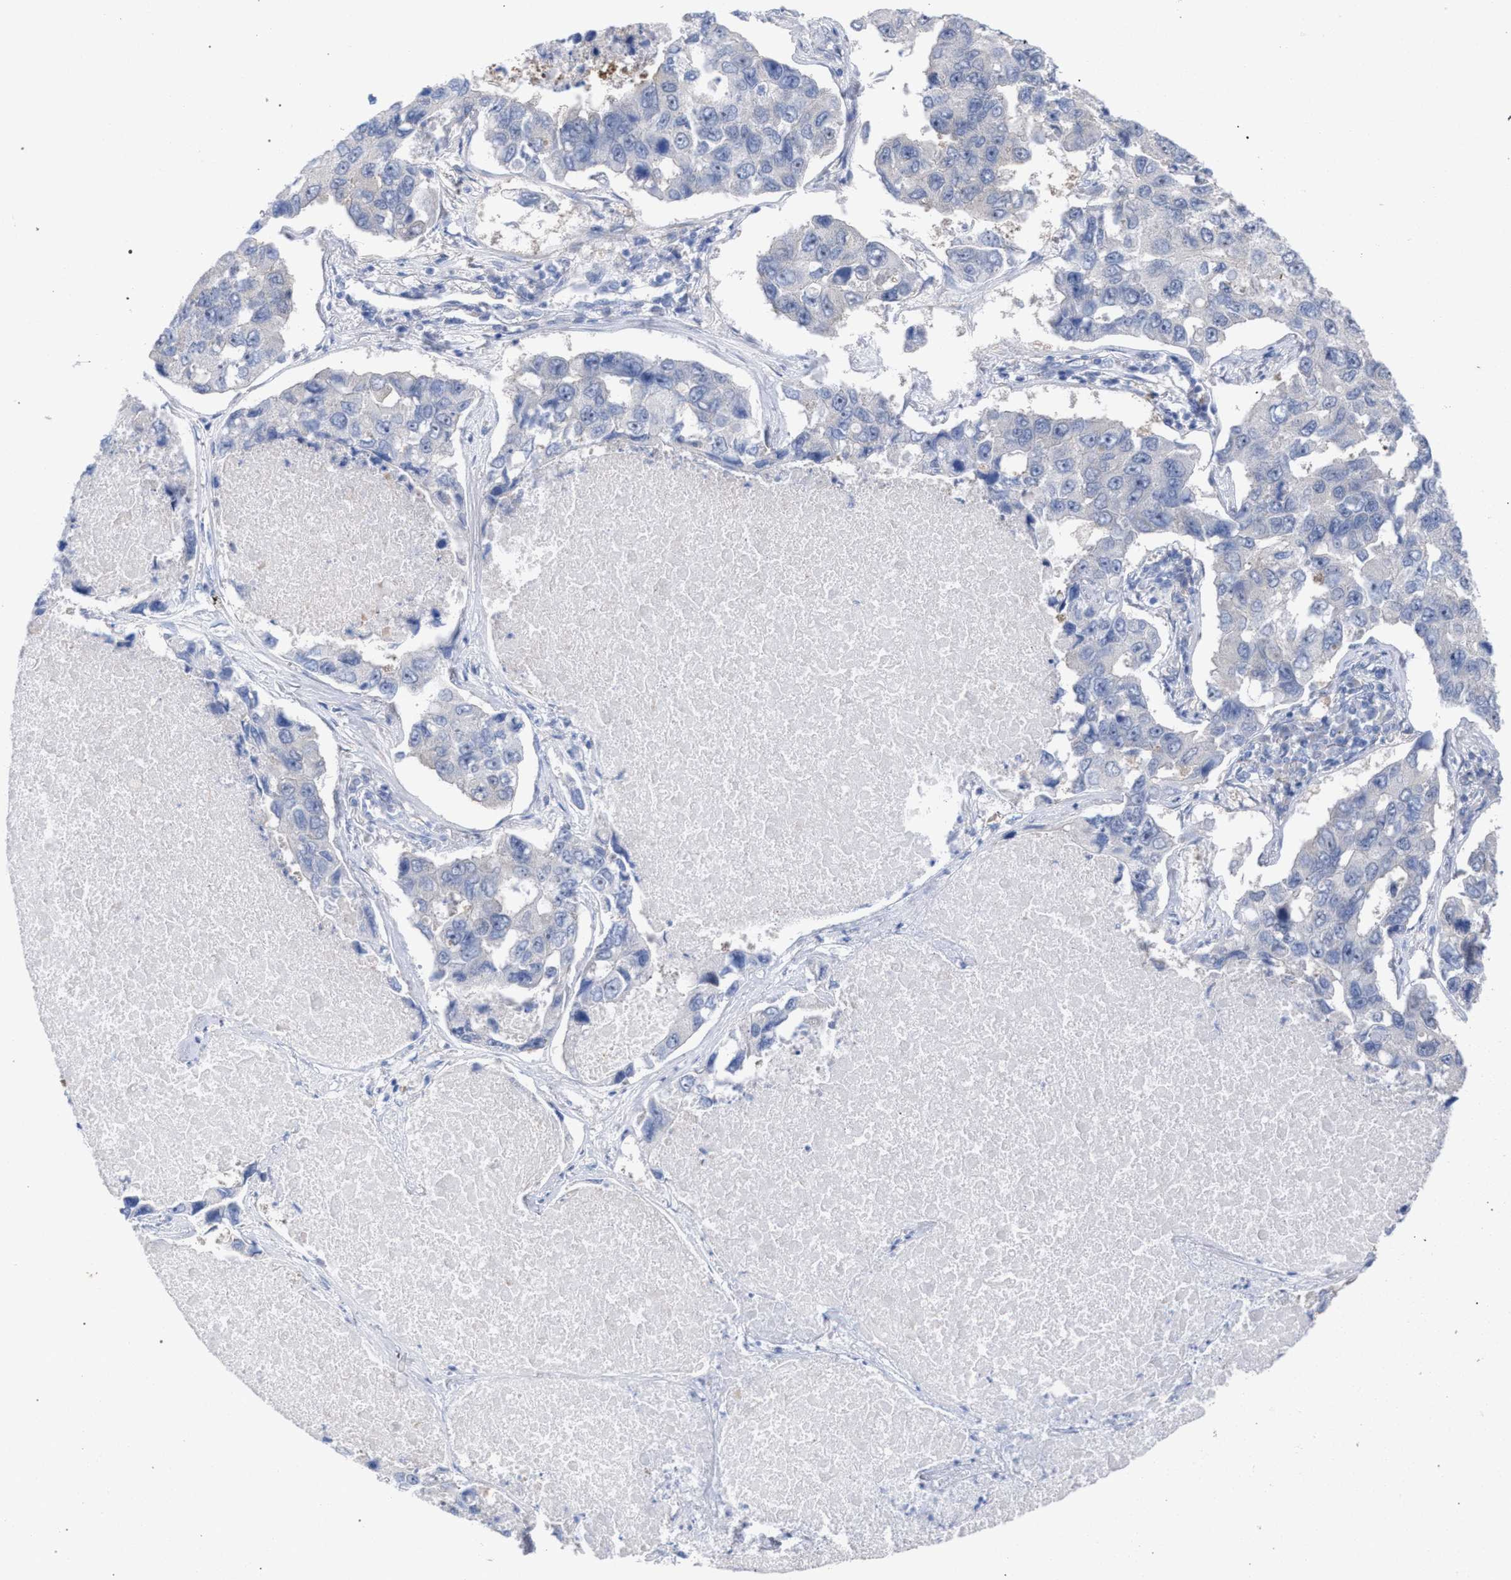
{"staining": {"intensity": "negative", "quantity": "none", "location": "none"}, "tissue": "lung cancer", "cell_type": "Tumor cells", "image_type": "cancer", "snomed": [{"axis": "morphology", "description": "Adenocarcinoma, NOS"}, {"axis": "topography", "description": "Lung"}], "caption": "Immunohistochemical staining of lung cancer (adenocarcinoma) exhibits no significant positivity in tumor cells.", "gene": "FHOD3", "patient": {"sex": "male", "age": 64}}